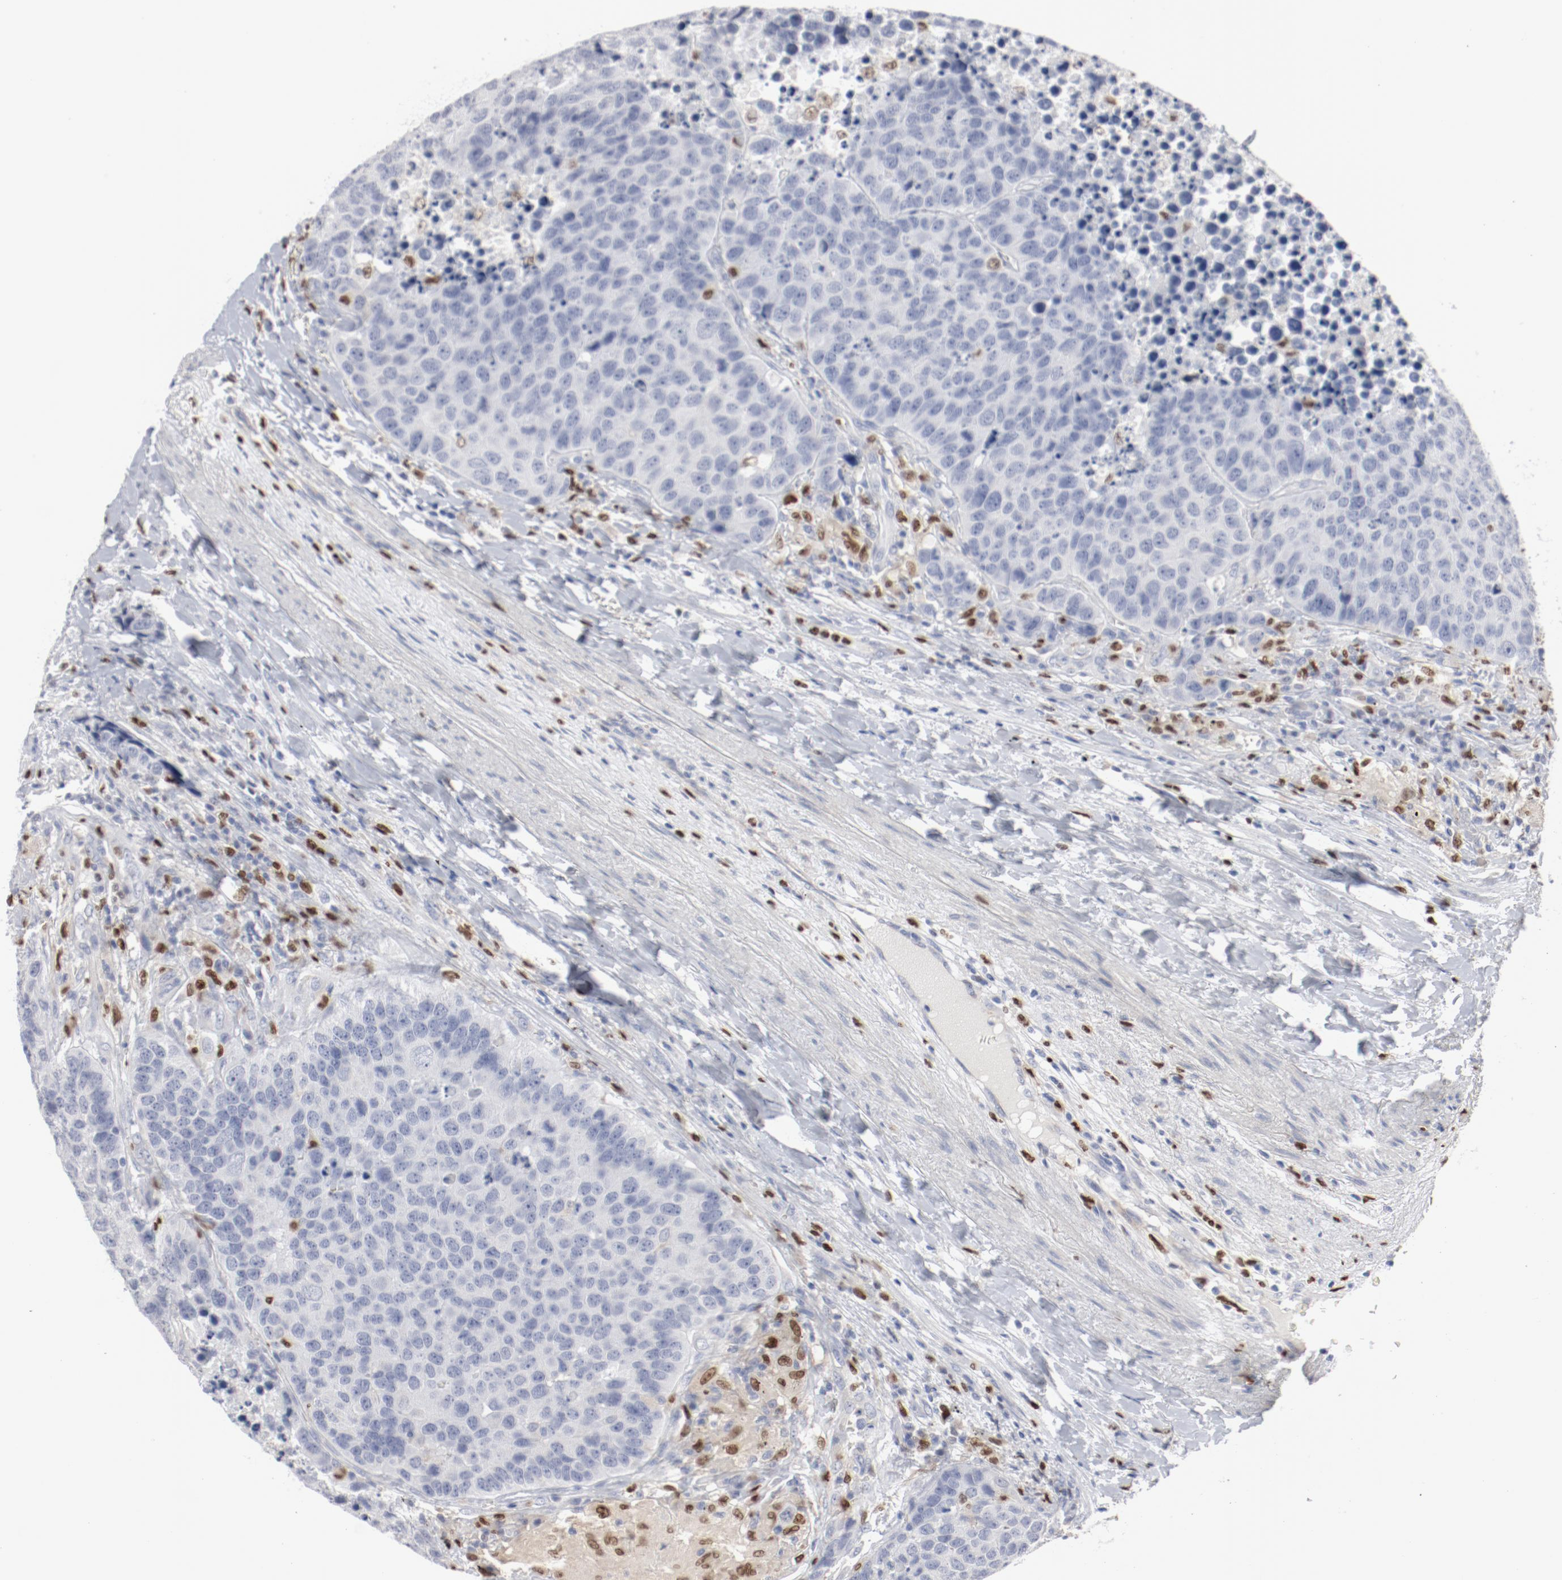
{"staining": {"intensity": "negative", "quantity": "none", "location": "none"}, "tissue": "carcinoid", "cell_type": "Tumor cells", "image_type": "cancer", "snomed": [{"axis": "morphology", "description": "Carcinoid, malignant, NOS"}, {"axis": "topography", "description": "Lung"}], "caption": "DAB (3,3'-diaminobenzidine) immunohistochemical staining of human carcinoid exhibits no significant positivity in tumor cells. (Stains: DAB (3,3'-diaminobenzidine) immunohistochemistry (IHC) with hematoxylin counter stain, Microscopy: brightfield microscopy at high magnification).", "gene": "SPI1", "patient": {"sex": "male", "age": 60}}